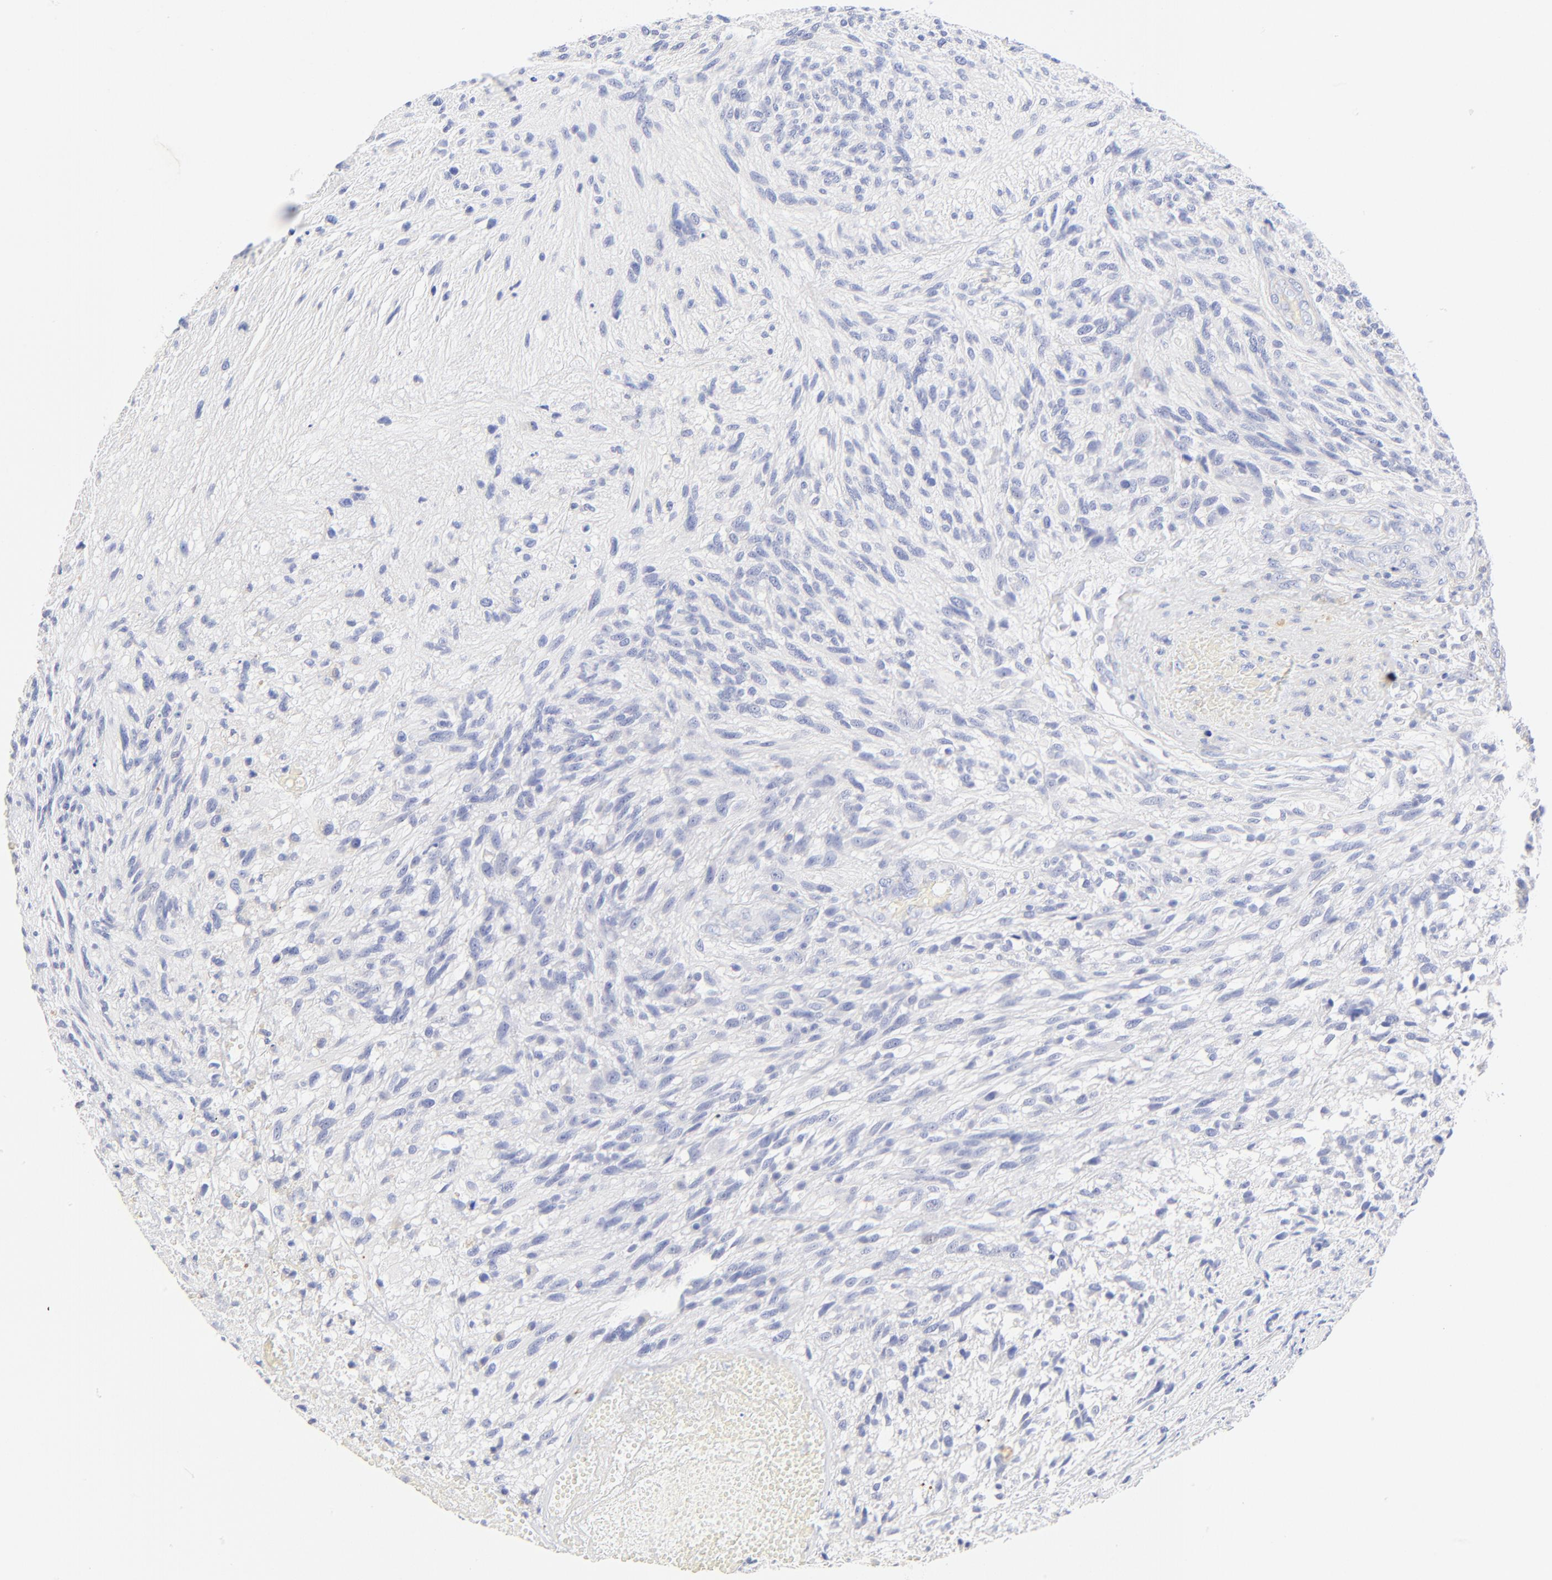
{"staining": {"intensity": "negative", "quantity": "none", "location": "none"}, "tissue": "glioma", "cell_type": "Tumor cells", "image_type": "cancer", "snomed": [{"axis": "morphology", "description": "Normal tissue, NOS"}, {"axis": "morphology", "description": "Glioma, malignant, High grade"}, {"axis": "topography", "description": "Cerebral cortex"}], "caption": "Immunohistochemistry (IHC) image of neoplastic tissue: human high-grade glioma (malignant) stained with DAB shows no significant protein staining in tumor cells. (DAB immunohistochemistry with hematoxylin counter stain).", "gene": "SULT4A1", "patient": {"sex": "male", "age": 75}}